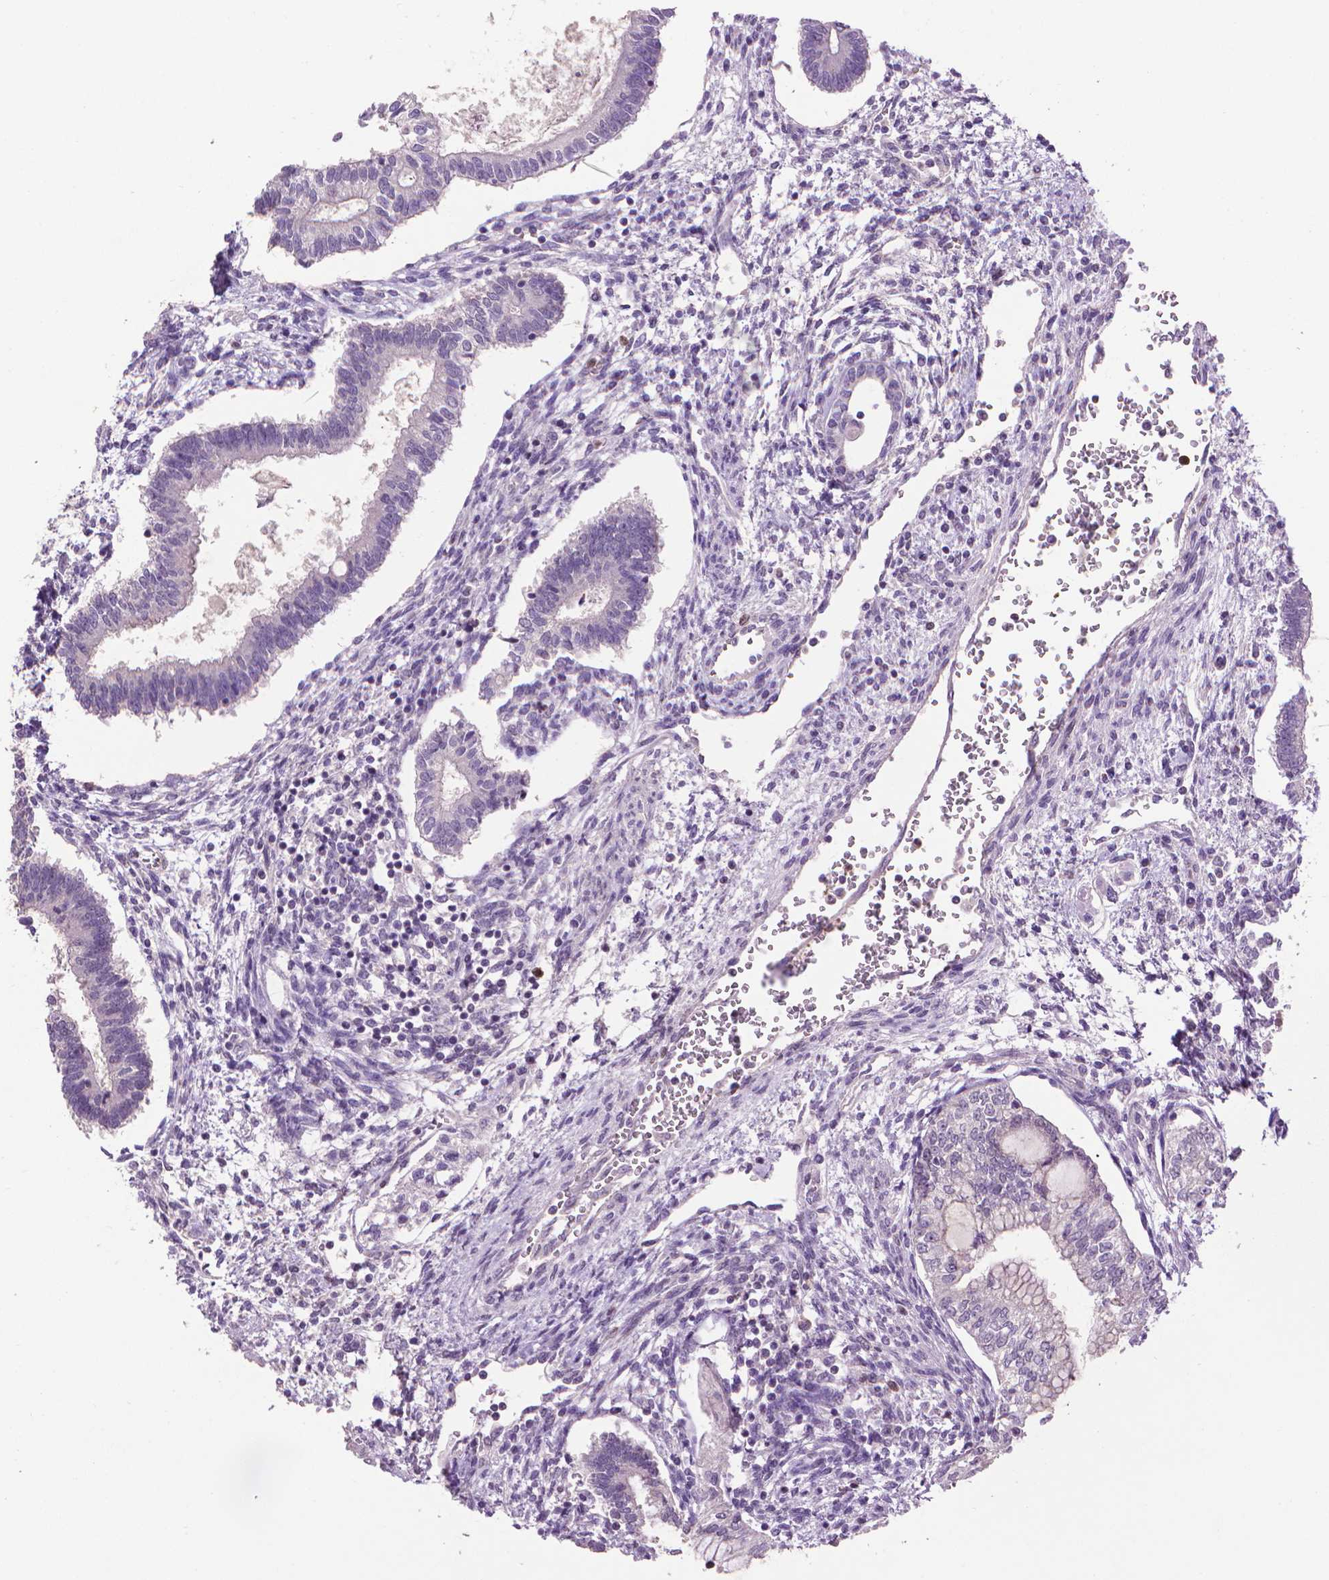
{"staining": {"intensity": "negative", "quantity": "none", "location": "none"}, "tissue": "testis cancer", "cell_type": "Tumor cells", "image_type": "cancer", "snomed": [{"axis": "morphology", "description": "Carcinoma, Embryonal, NOS"}, {"axis": "topography", "description": "Testis"}], "caption": "DAB (3,3'-diaminobenzidine) immunohistochemical staining of human testis embryonal carcinoma shows no significant expression in tumor cells.", "gene": "CDKN2D", "patient": {"sex": "male", "age": 37}}